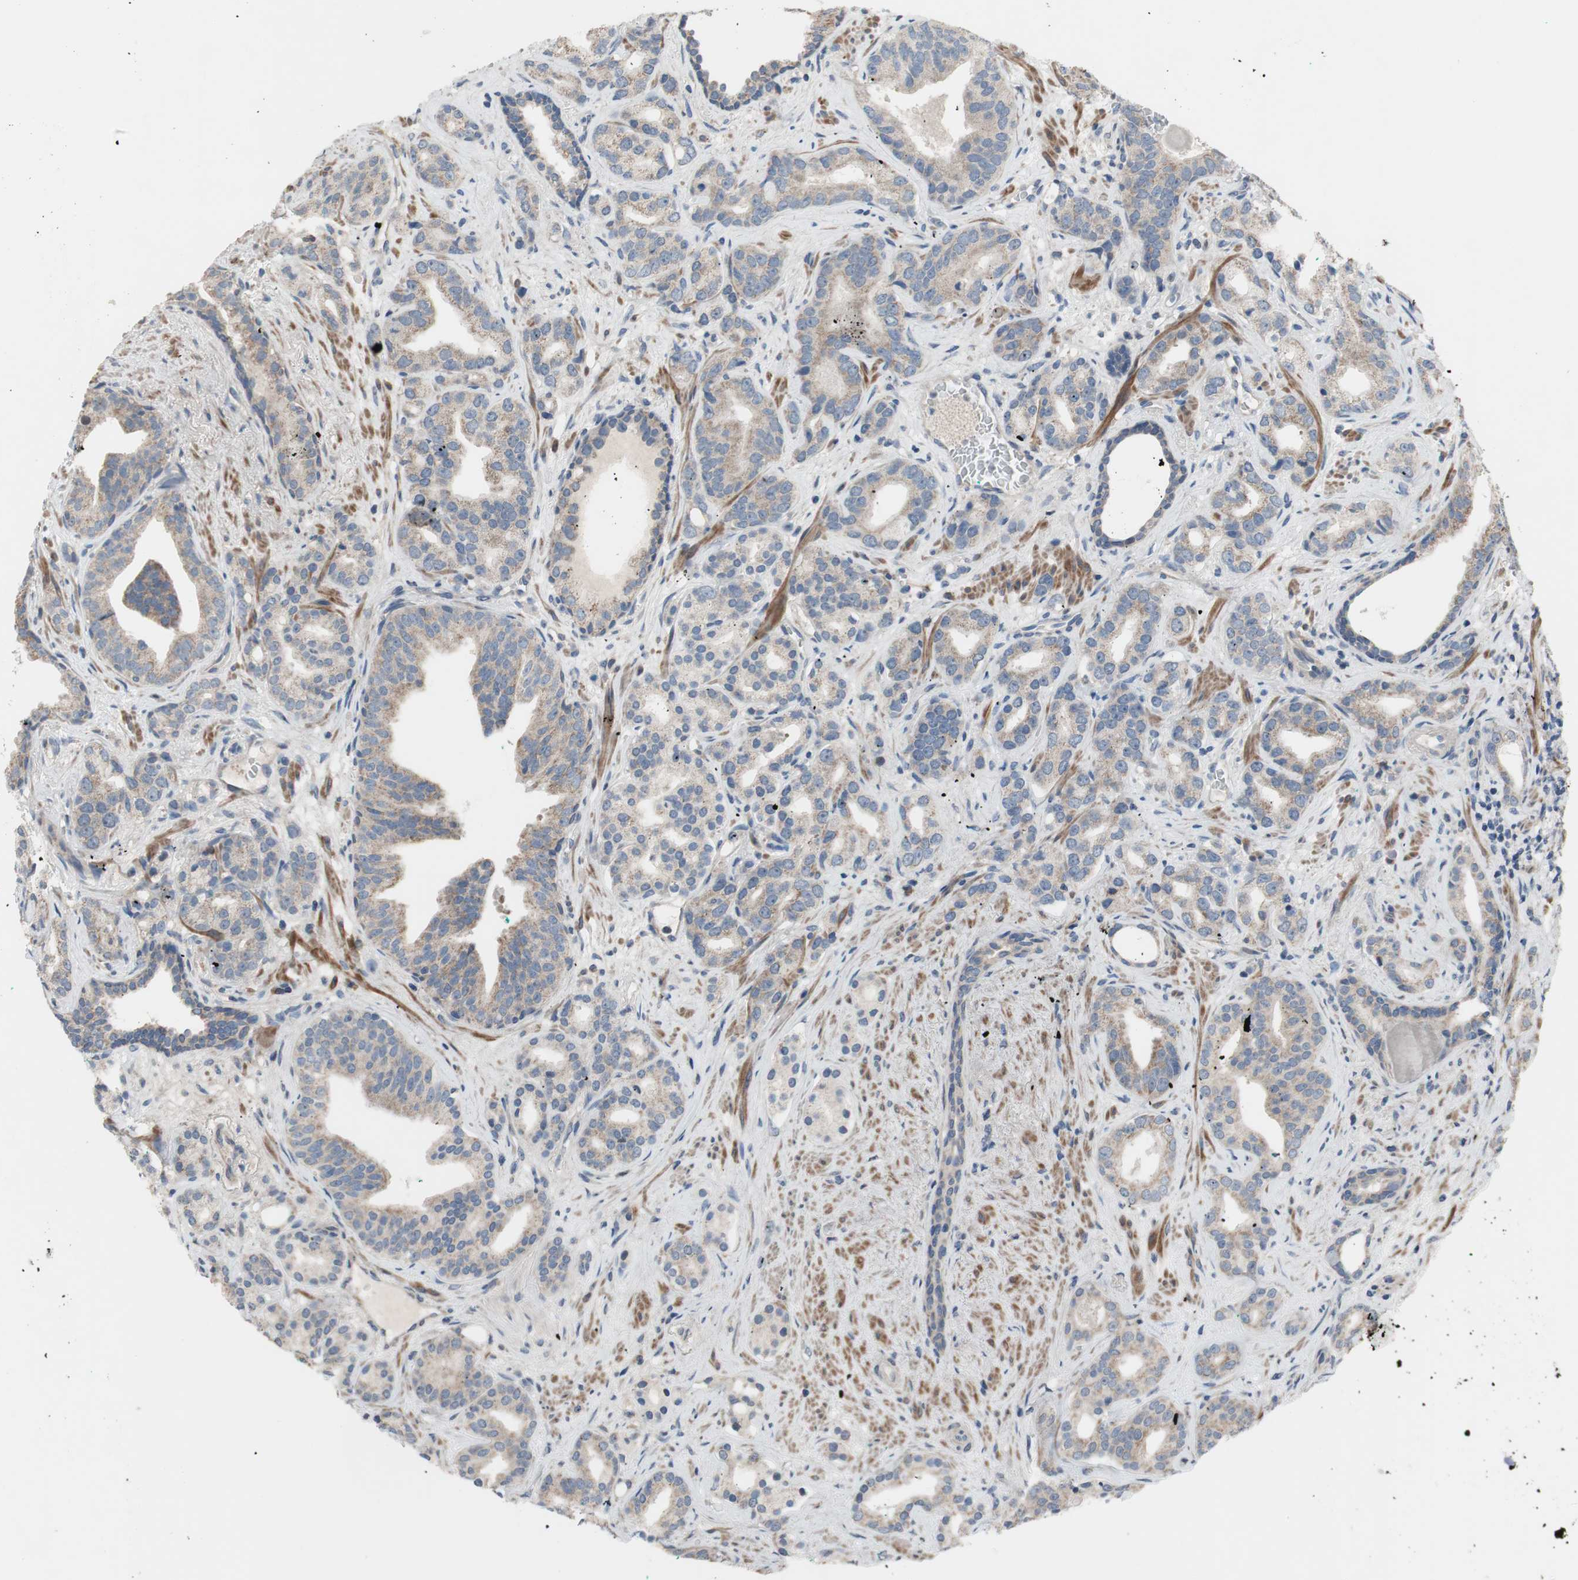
{"staining": {"intensity": "weak", "quantity": ">75%", "location": "cytoplasmic/membranous"}, "tissue": "prostate cancer", "cell_type": "Tumor cells", "image_type": "cancer", "snomed": [{"axis": "morphology", "description": "Adenocarcinoma, Low grade"}, {"axis": "topography", "description": "Prostate"}], "caption": "Immunohistochemical staining of human prostate cancer (adenocarcinoma (low-grade)) displays weak cytoplasmic/membranous protein staining in approximately >75% of tumor cells. The staining was performed using DAB to visualize the protein expression in brown, while the nuclei were stained in blue with hematoxylin (Magnification: 20x).", "gene": "TACR3", "patient": {"sex": "male", "age": 63}}